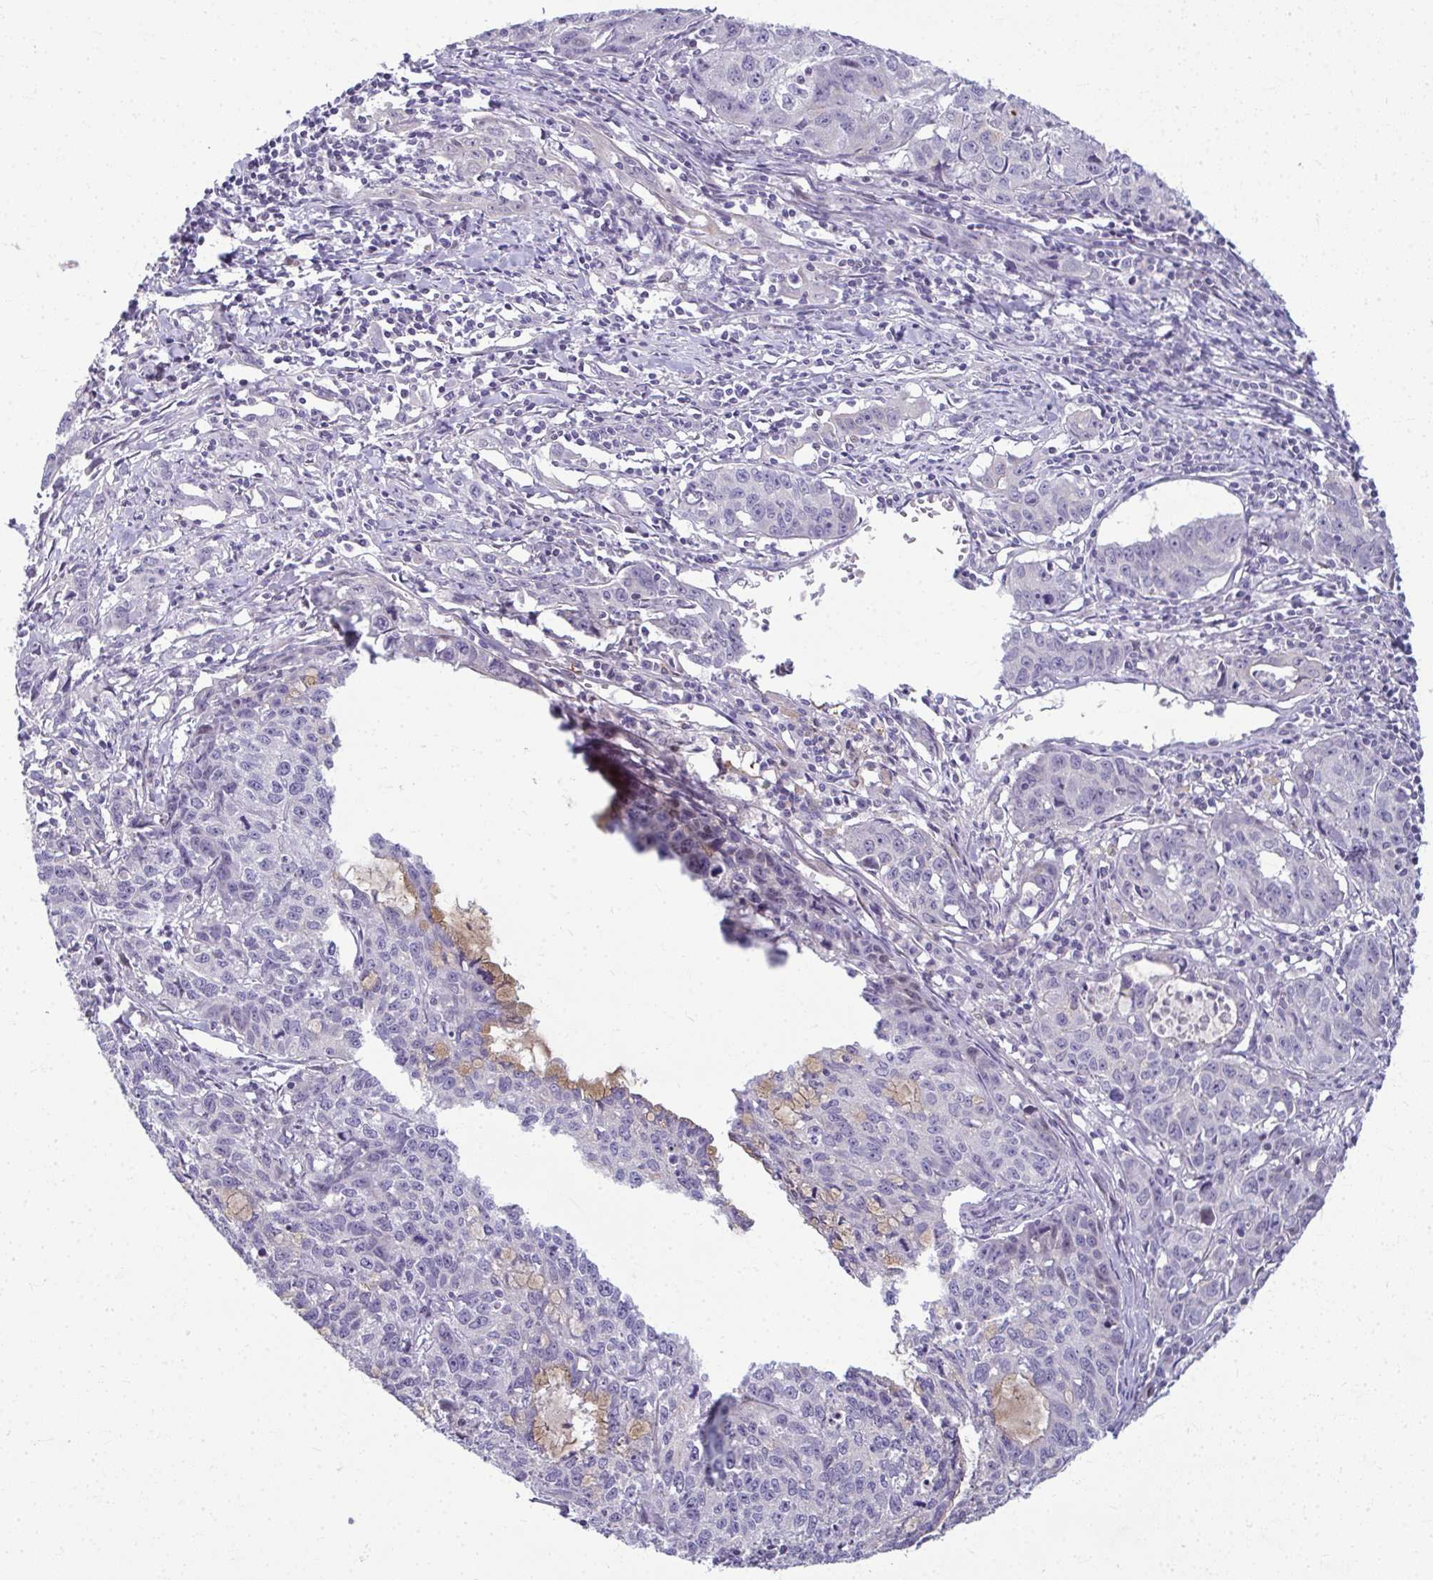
{"staining": {"intensity": "negative", "quantity": "none", "location": "none"}, "tissue": "cervical cancer", "cell_type": "Tumor cells", "image_type": "cancer", "snomed": [{"axis": "morphology", "description": "Squamous cell carcinoma, NOS"}, {"axis": "topography", "description": "Cervix"}], "caption": "Squamous cell carcinoma (cervical) stained for a protein using IHC exhibits no positivity tumor cells.", "gene": "ODF1", "patient": {"sex": "female", "age": 28}}